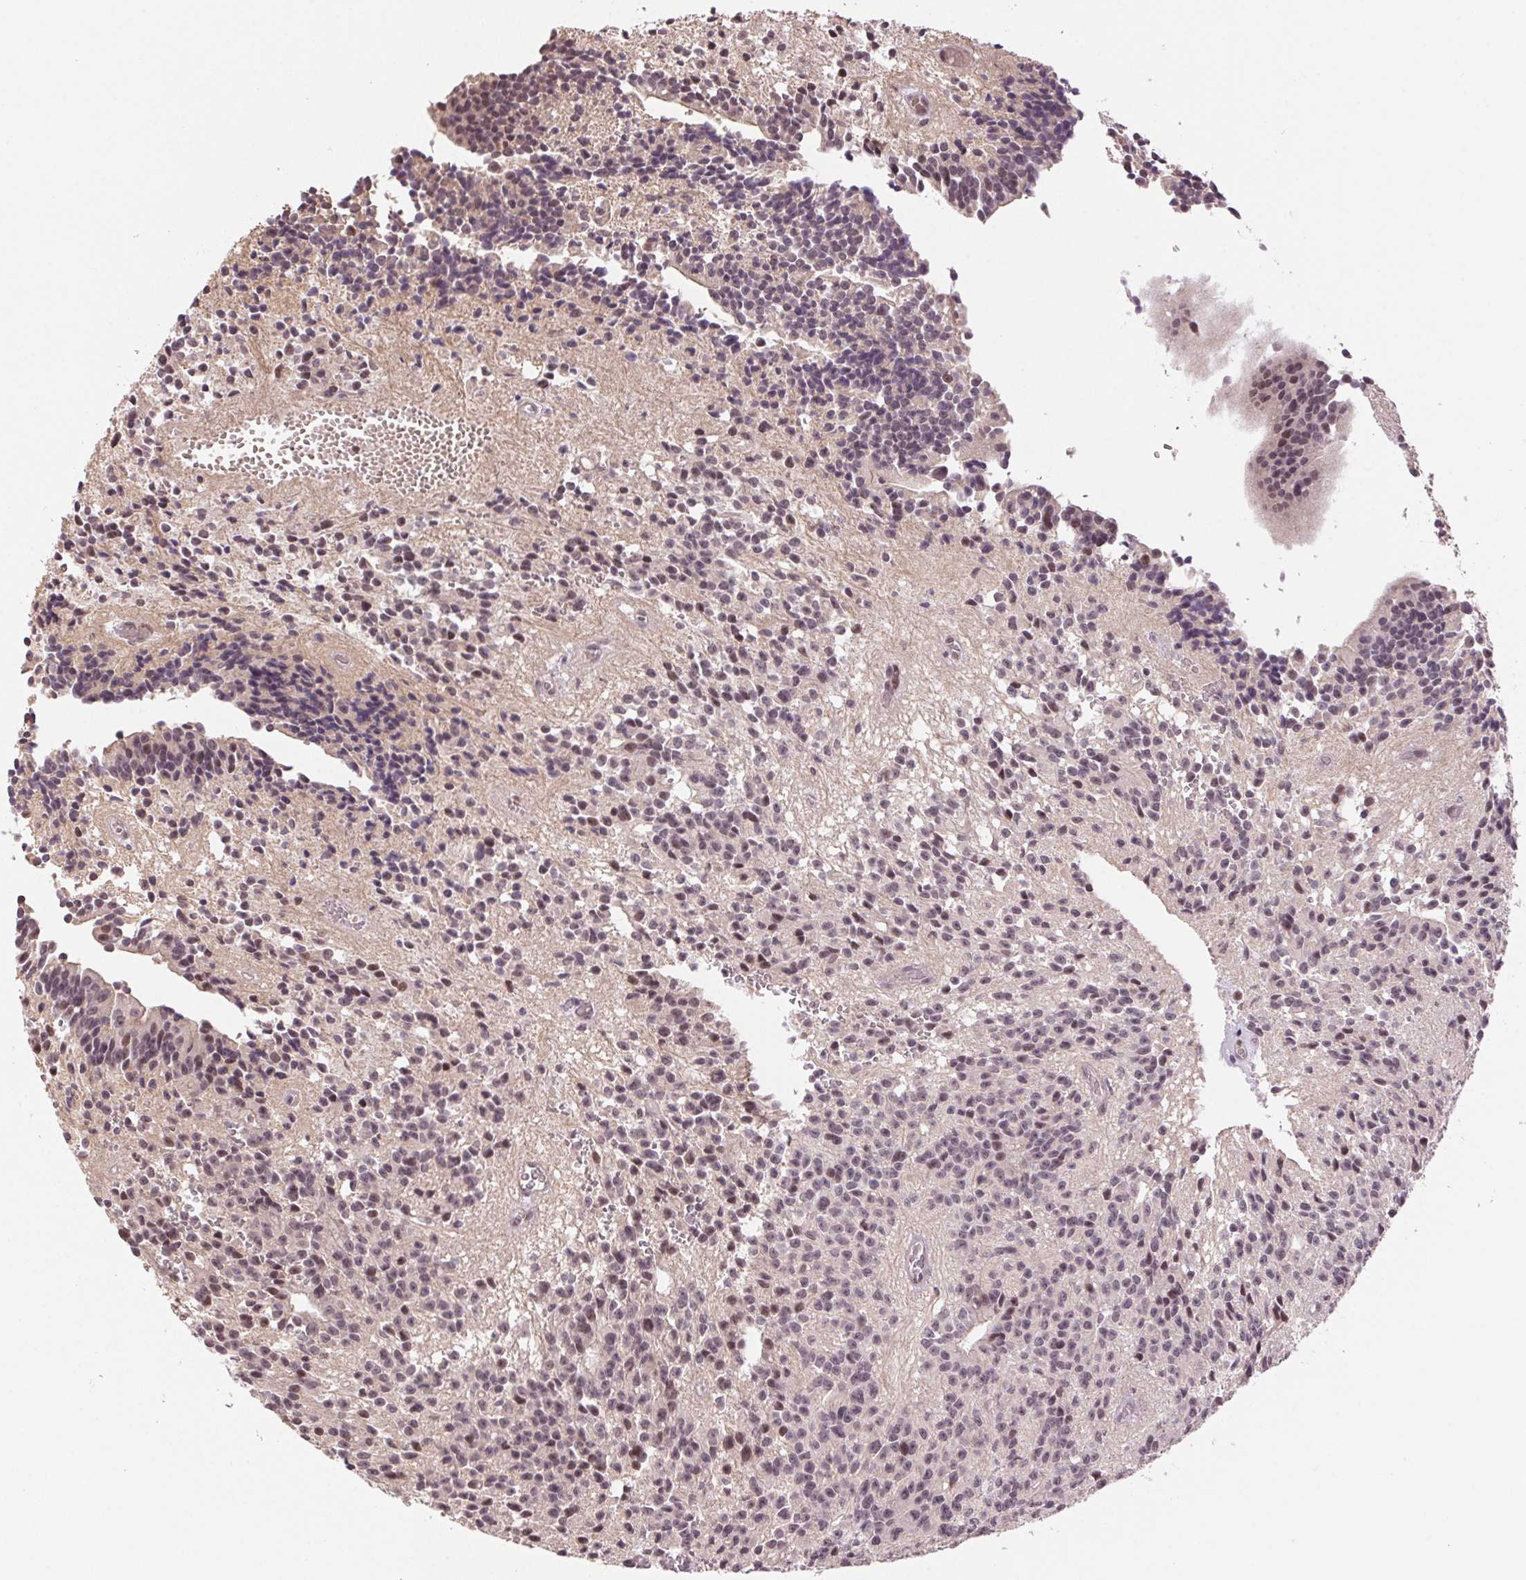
{"staining": {"intensity": "weak", "quantity": ">75%", "location": "nuclear"}, "tissue": "glioma", "cell_type": "Tumor cells", "image_type": "cancer", "snomed": [{"axis": "morphology", "description": "Glioma, malignant, Low grade"}, {"axis": "topography", "description": "Brain"}], "caption": "Immunohistochemistry (DAB) staining of malignant low-grade glioma demonstrates weak nuclear protein staining in about >75% of tumor cells.", "gene": "GRHL3", "patient": {"sex": "male", "age": 31}}